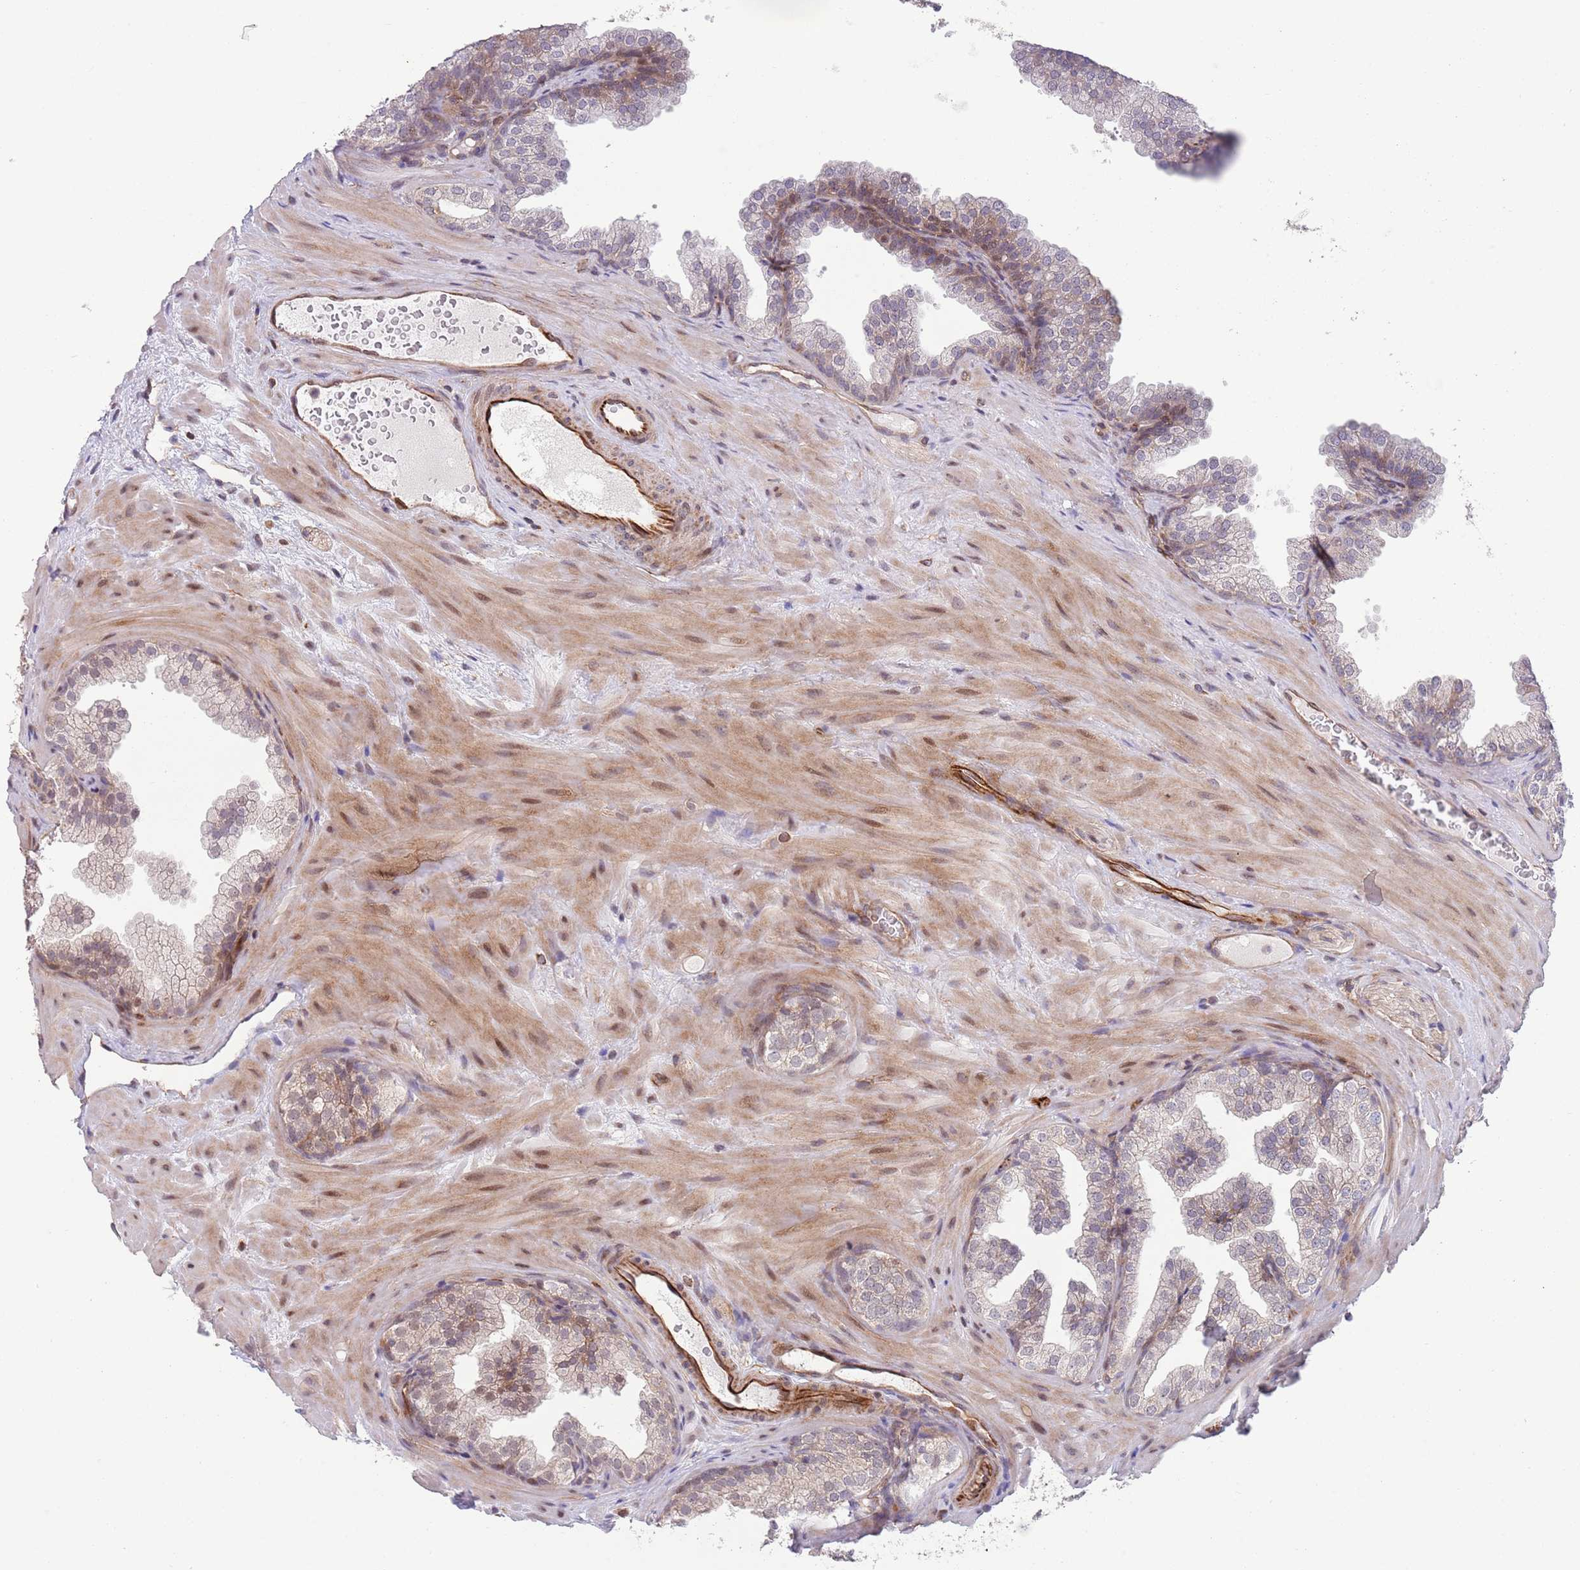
{"staining": {"intensity": "weak", "quantity": "<25%", "location": "cytoplasmic/membranous,nuclear"}, "tissue": "prostate", "cell_type": "Glandular cells", "image_type": "normal", "snomed": [{"axis": "morphology", "description": "Normal tissue, NOS"}, {"axis": "topography", "description": "Prostate"}], "caption": "Glandular cells show no significant staining in unremarkable prostate. Brightfield microscopy of immunohistochemistry (IHC) stained with DAB (brown) and hematoxylin (blue), captured at high magnification.", "gene": "CHD9", "patient": {"sex": "male", "age": 37}}